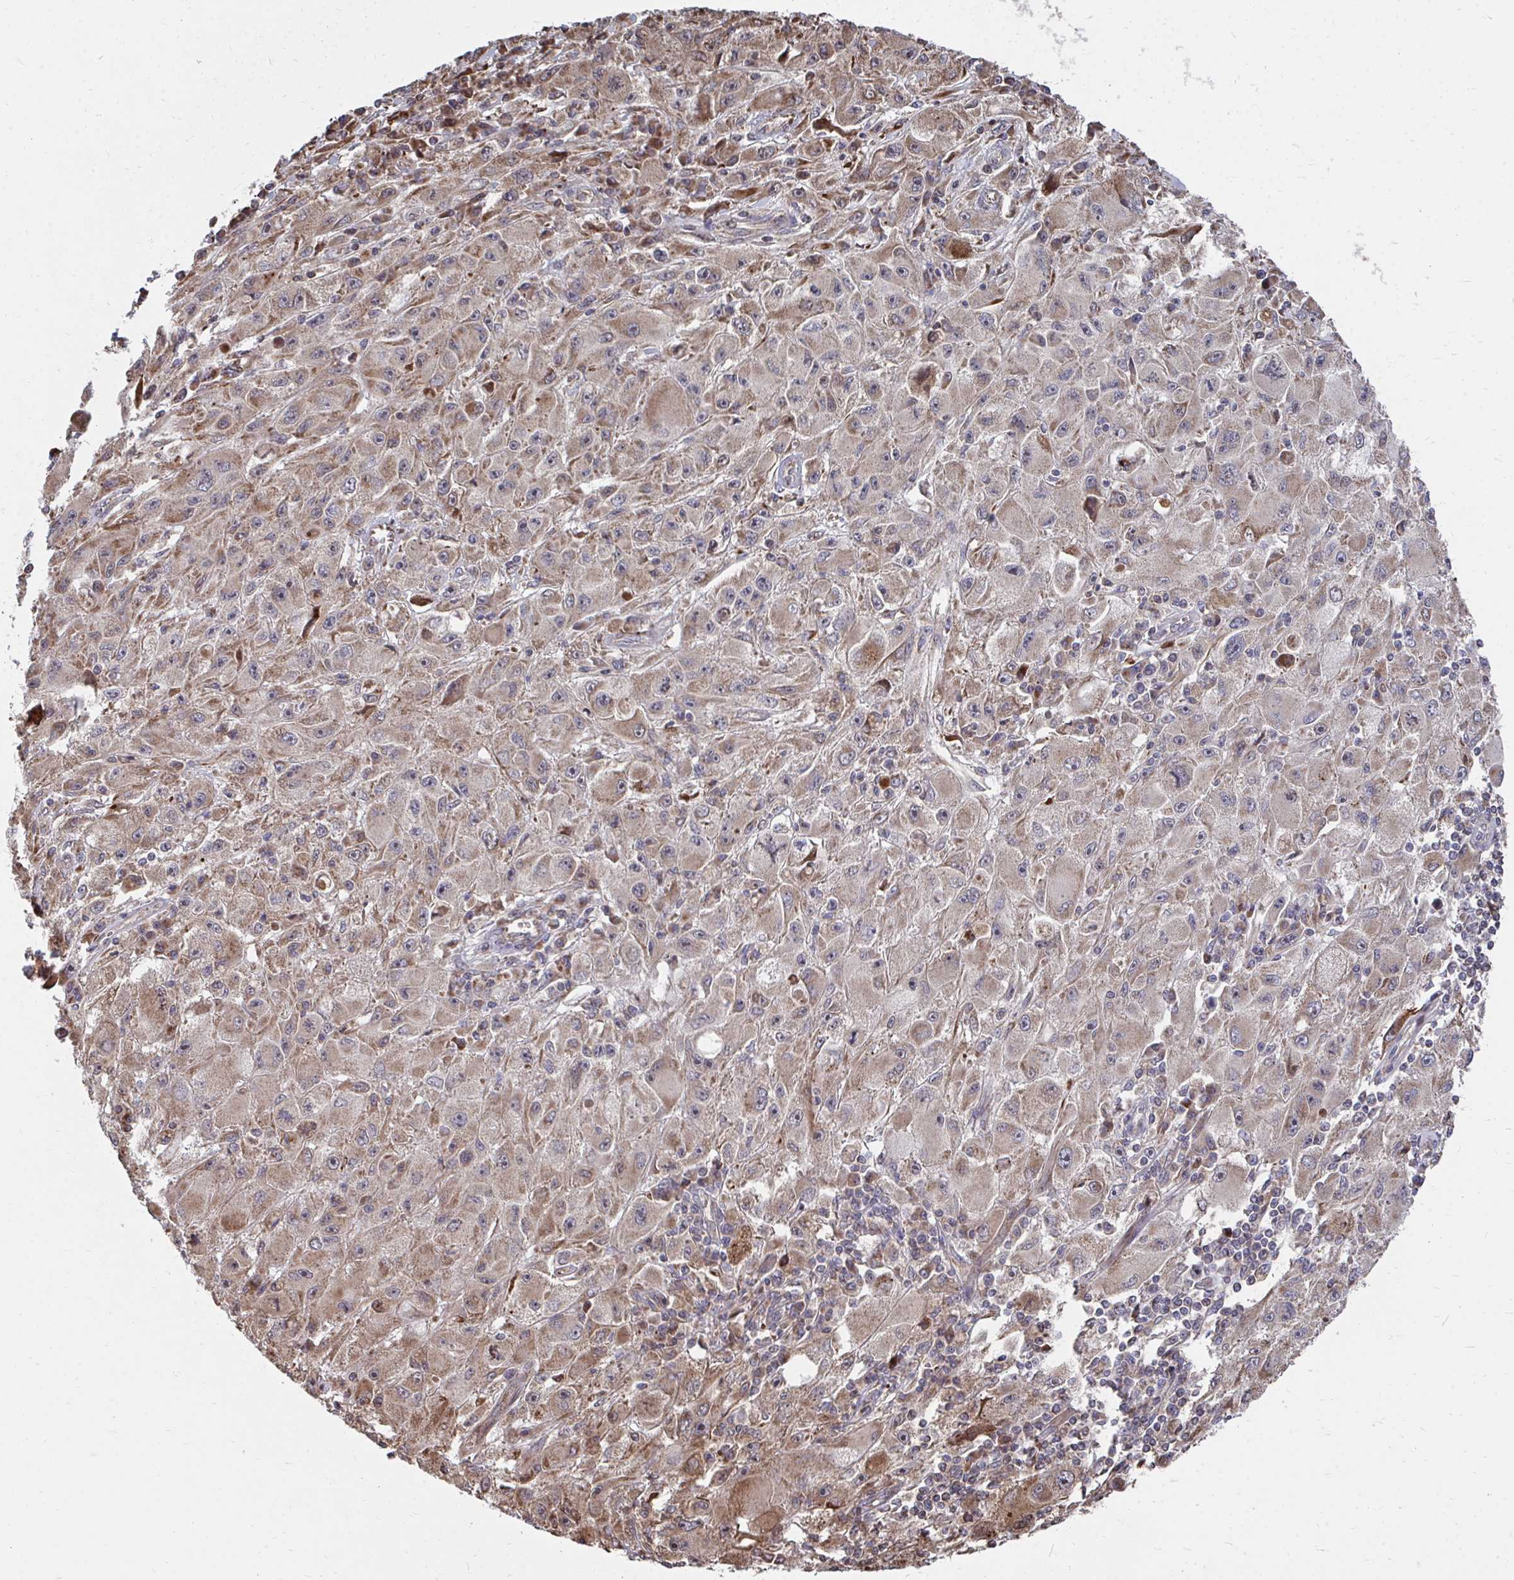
{"staining": {"intensity": "moderate", "quantity": ">75%", "location": "cytoplasmic/membranous"}, "tissue": "melanoma", "cell_type": "Tumor cells", "image_type": "cancer", "snomed": [{"axis": "morphology", "description": "Malignant melanoma, Metastatic site"}, {"axis": "topography", "description": "Skin"}], "caption": "Moderate cytoplasmic/membranous protein staining is present in about >75% of tumor cells in melanoma. The staining is performed using DAB brown chromogen to label protein expression. The nuclei are counter-stained blue using hematoxylin.", "gene": "FAM89A", "patient": {"sex": "male", "age": 53}}